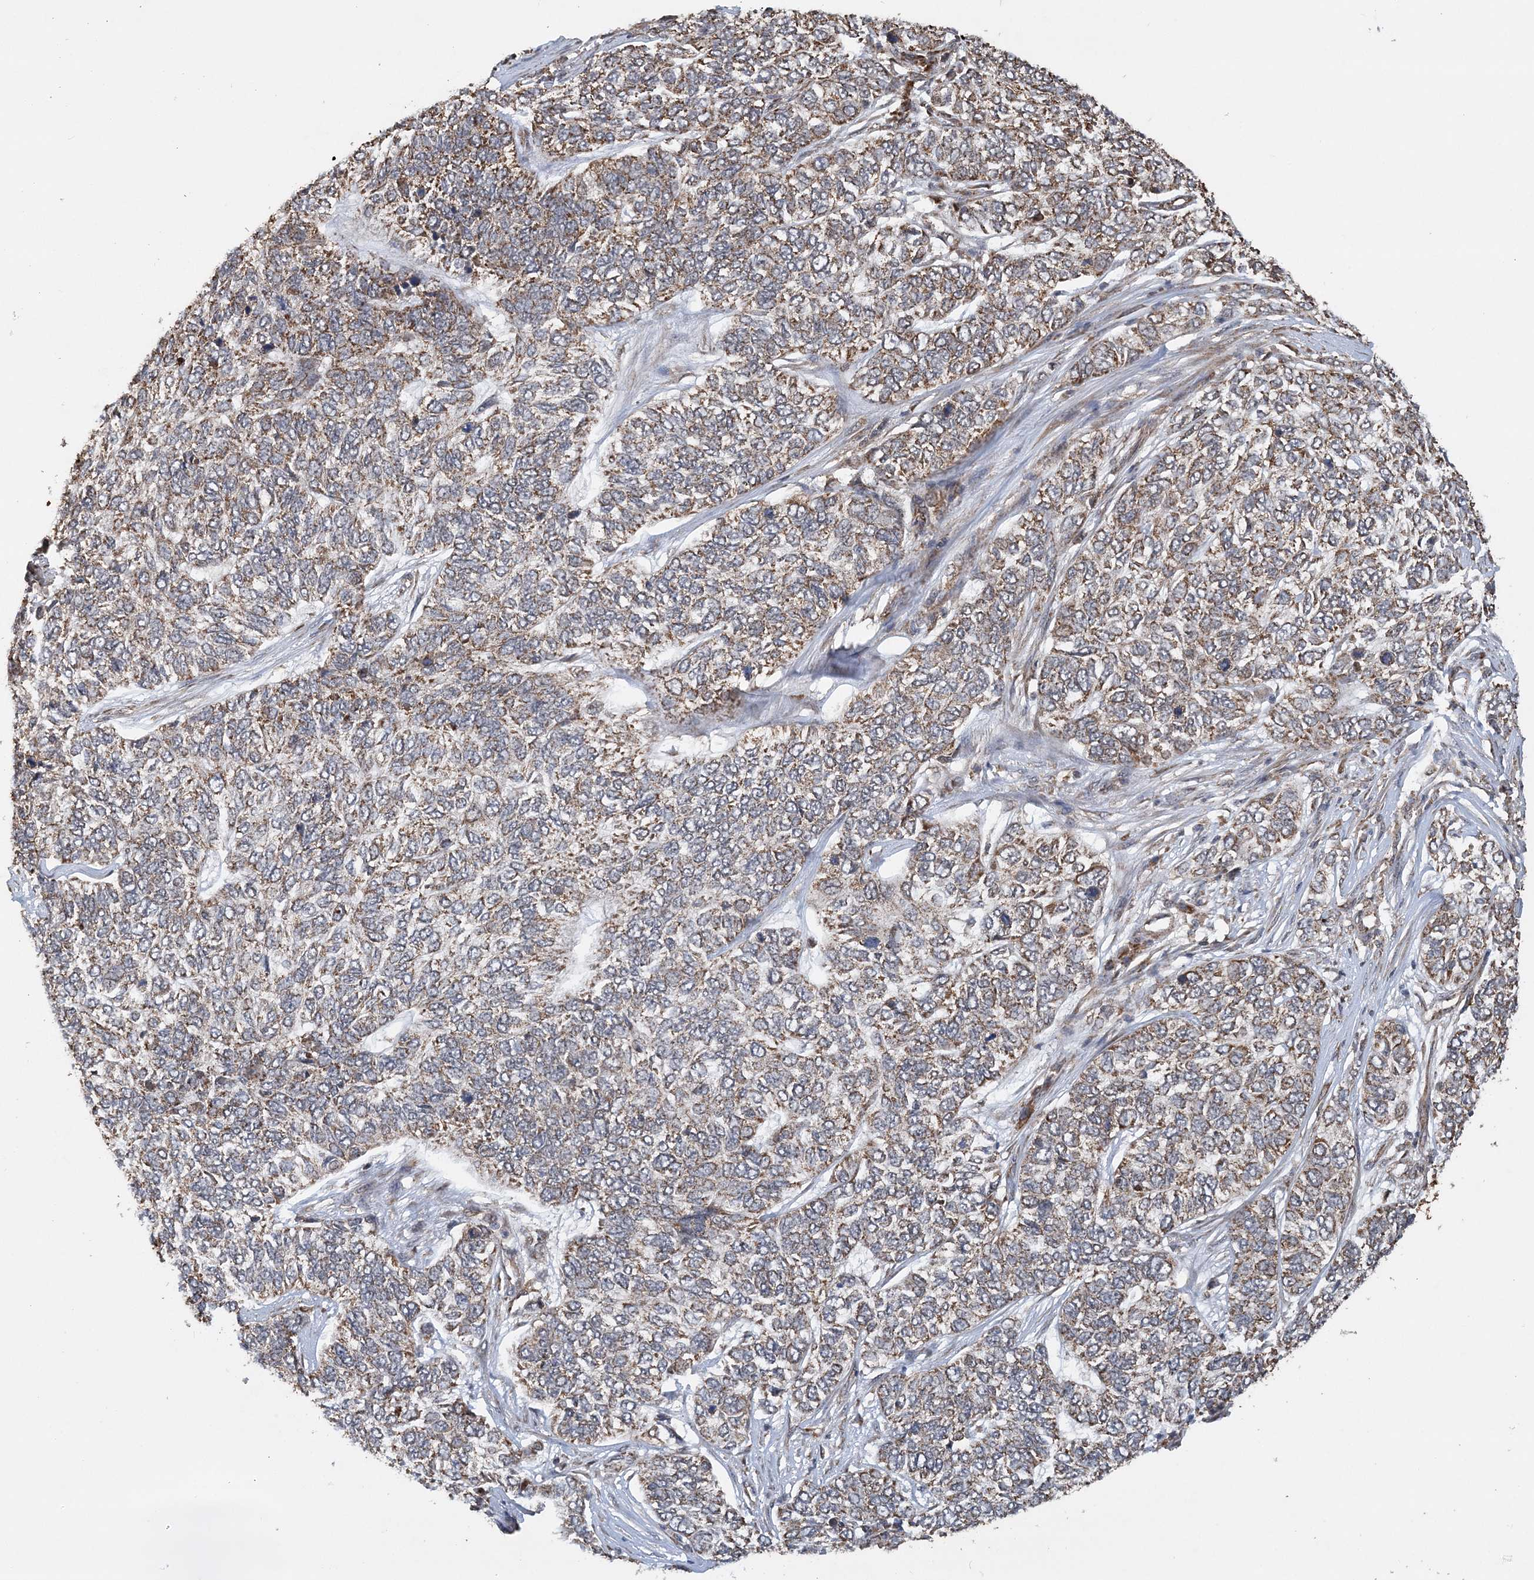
{"staining": {"intensity": "moderate", "quantity": "25%-75%", "location": "cytoplasmic/membranous"}, "tissue": "skin cancer", "cell_type": "Tumor cells", "image_type": "cancer", "snomed": [{"axis": "morphology", "description": "Basal cell carcinoma"}, {"axis": "topography", "description": "Skin"}], "caption": "The photomicrograph shows staining of skin cancer, revealing moderate cytoplasmic/membranous protein positivity (brown color) within tumor cells. (brown staining indicates protein expression, while blue staining denotes nuclei).", "gene": "PCBP1", "patient": {"sex": "female", "age": 65}}